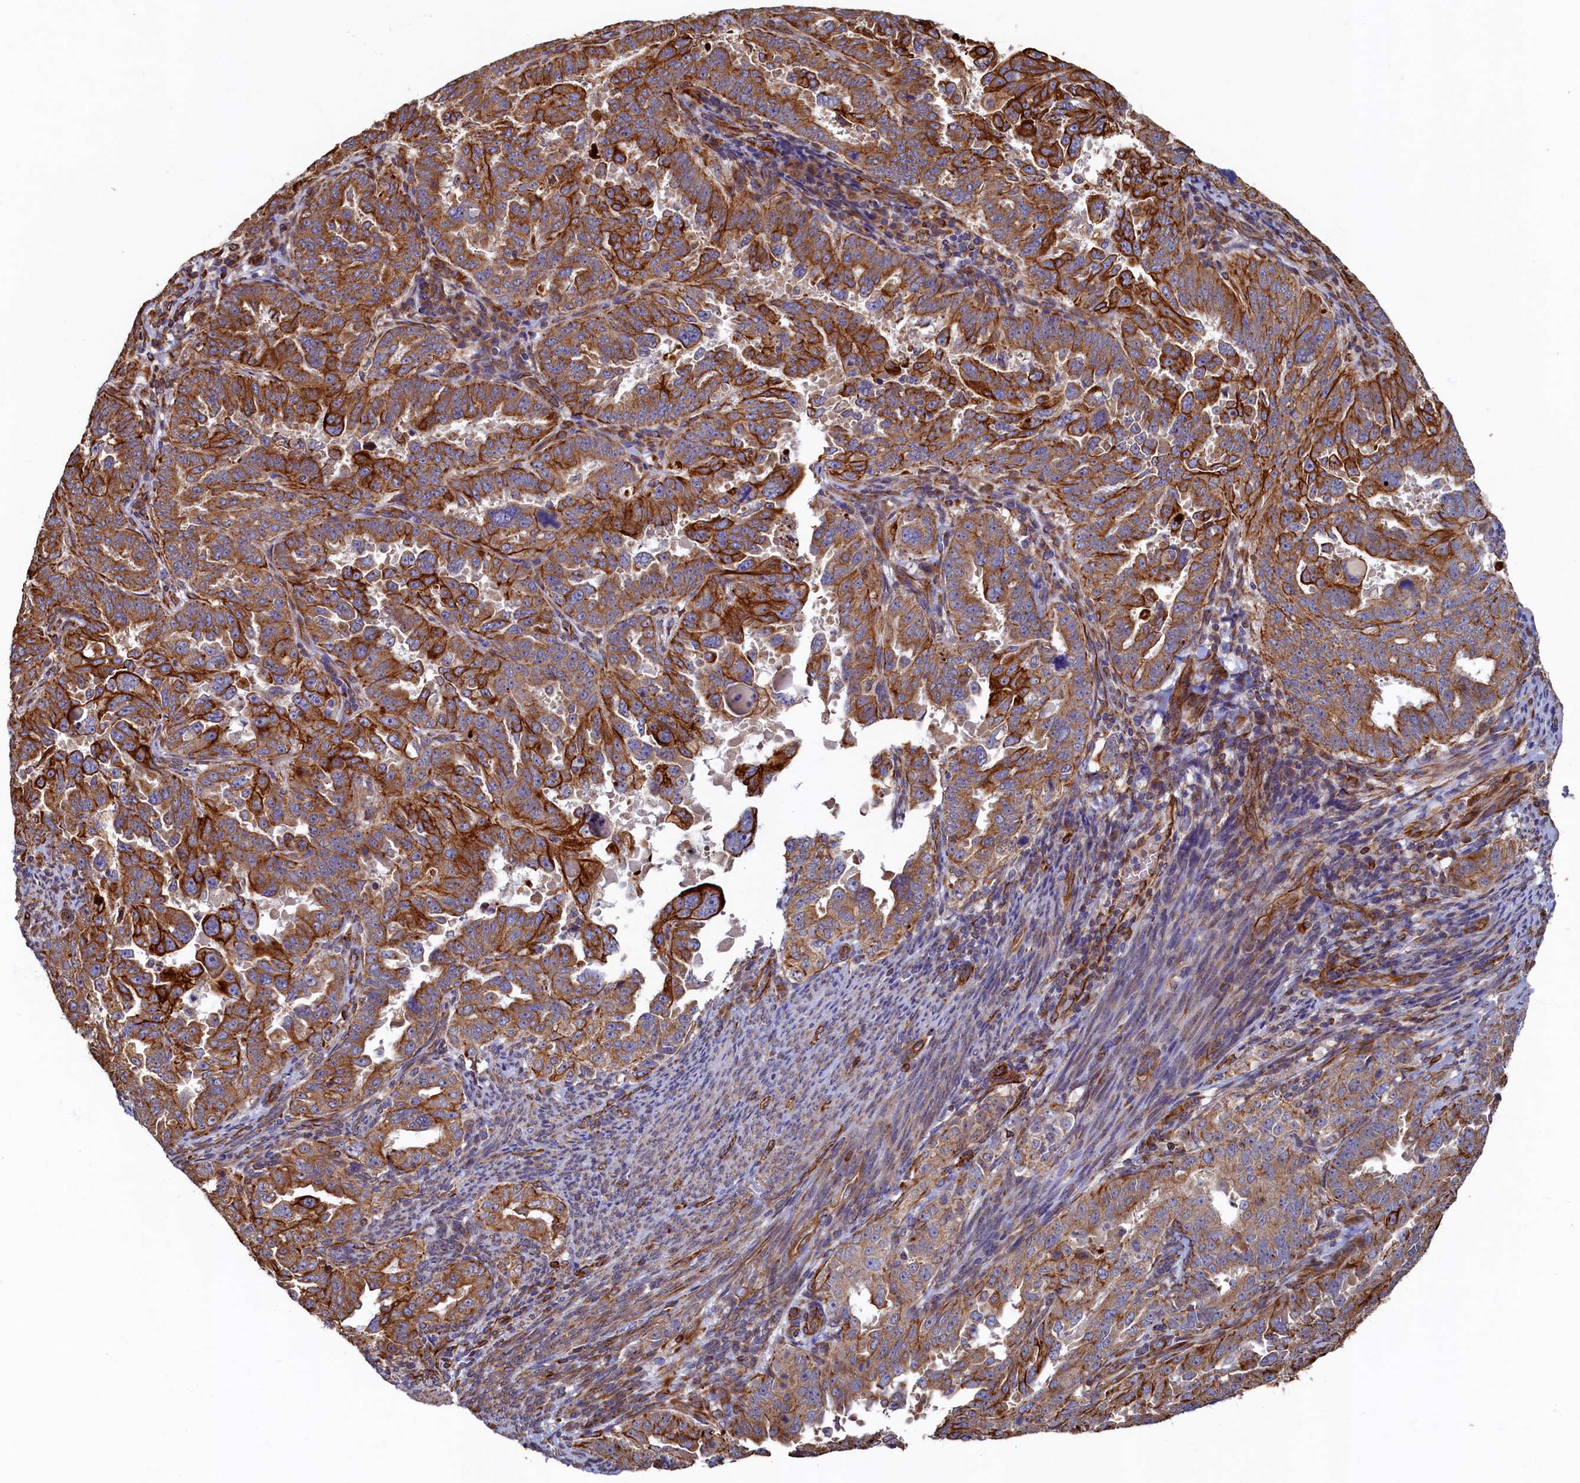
{"staining": {"intensity": "strong", "quantity": ">75%", "location": "cytoplasmic/membranous"}, "tissue": "endometrial cancer", "cell_type": "Tumor cells", "image_type": "cancer", "snomed": [{"axis": "morphology", "description": "Adenocarcinoma, NOS"}, {"axis": "topography", "description": "Endometrium"}], "caption": "Adenocarcinoma (endometrial) stained with DAB IHC shows high levels of strong cytoplasmic/membranous expression in about >75% of tumor cells.", "gene": "LRRC57", "patient": {"sex": "female", "age": 65}}